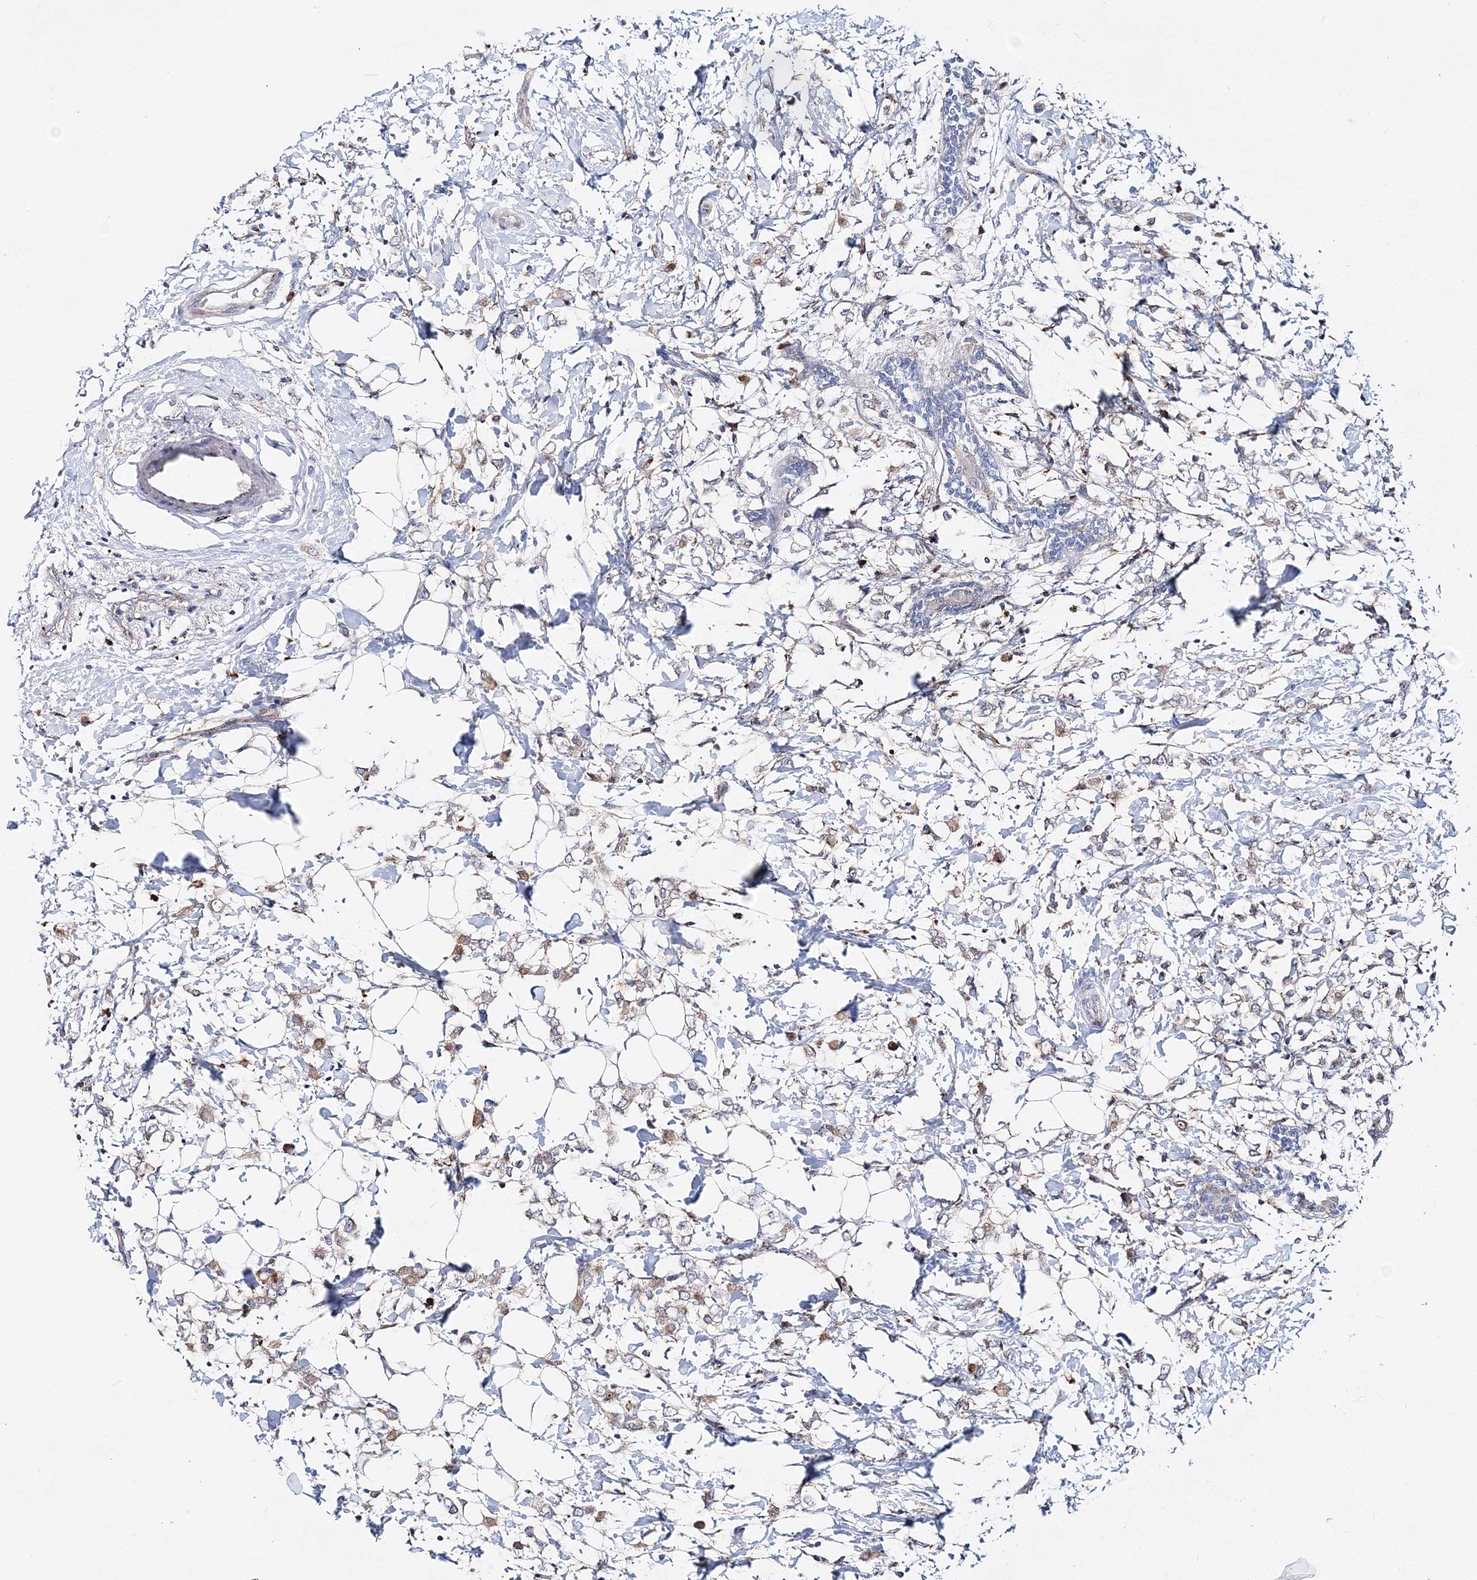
{"staining": {"intensity": "weak", "quantity": "25%-75%", "location": "cytoplasmic/membranous"}, "tissue": "breast cancer", "cell_type": "Tumor cells", "image_type": "cancer", "snomed": [{"axis": "morphology", "description": "Normal tissue, NOS"}, {"axis": "morphology", "description": "Lobular carcinoma"}, {"axis": "topography", "description": "Breast"}], "caption": "Human lobular carcinoma (breast) stained for a protein (brown) demonstrates weak cytoplasmic/membranous positive positivity in approximately 25%-75% of tumor cells.", "gene": "C3orf38", "patient": {"sex": "female", "age": 47}}